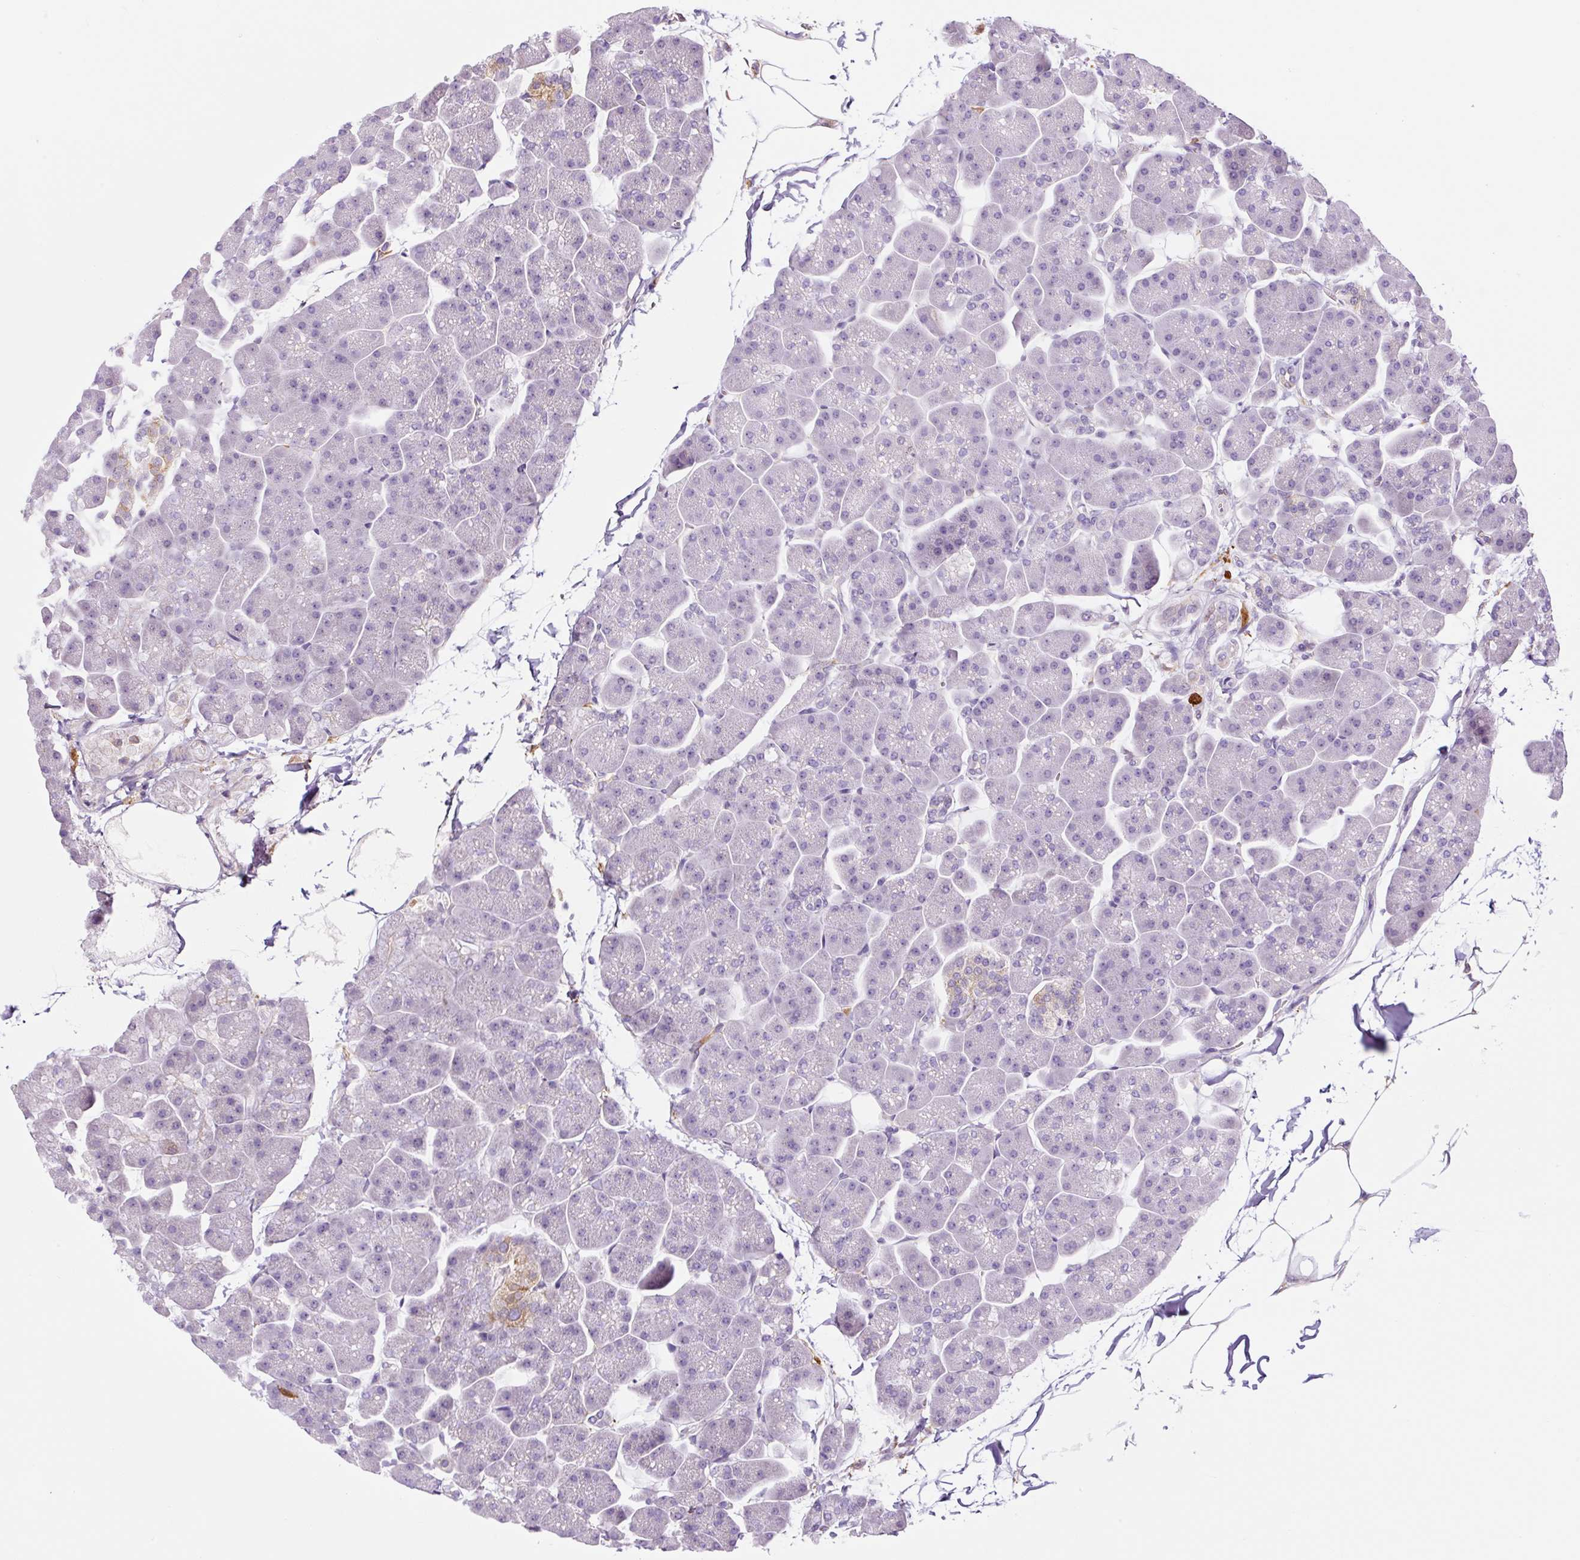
{"staining": {"intensity": "negative", "quantity": "none", "location": "none"}, "tissue": "pancreas", "cell_type": "Exocrine glandular cells", "image_type": "normal", "snomed": [{"axis": "morphology", "description": "Normal tissue, NOS"}, {"axis": "topography", "description": "Pancreas"}], "caption": "DAB immunohistochemical staining of benign pancreas displays no significant positivity in exocrine glandular cells.", "gene": "FUT10", "patient": {"sex": "male", "age": 35}}